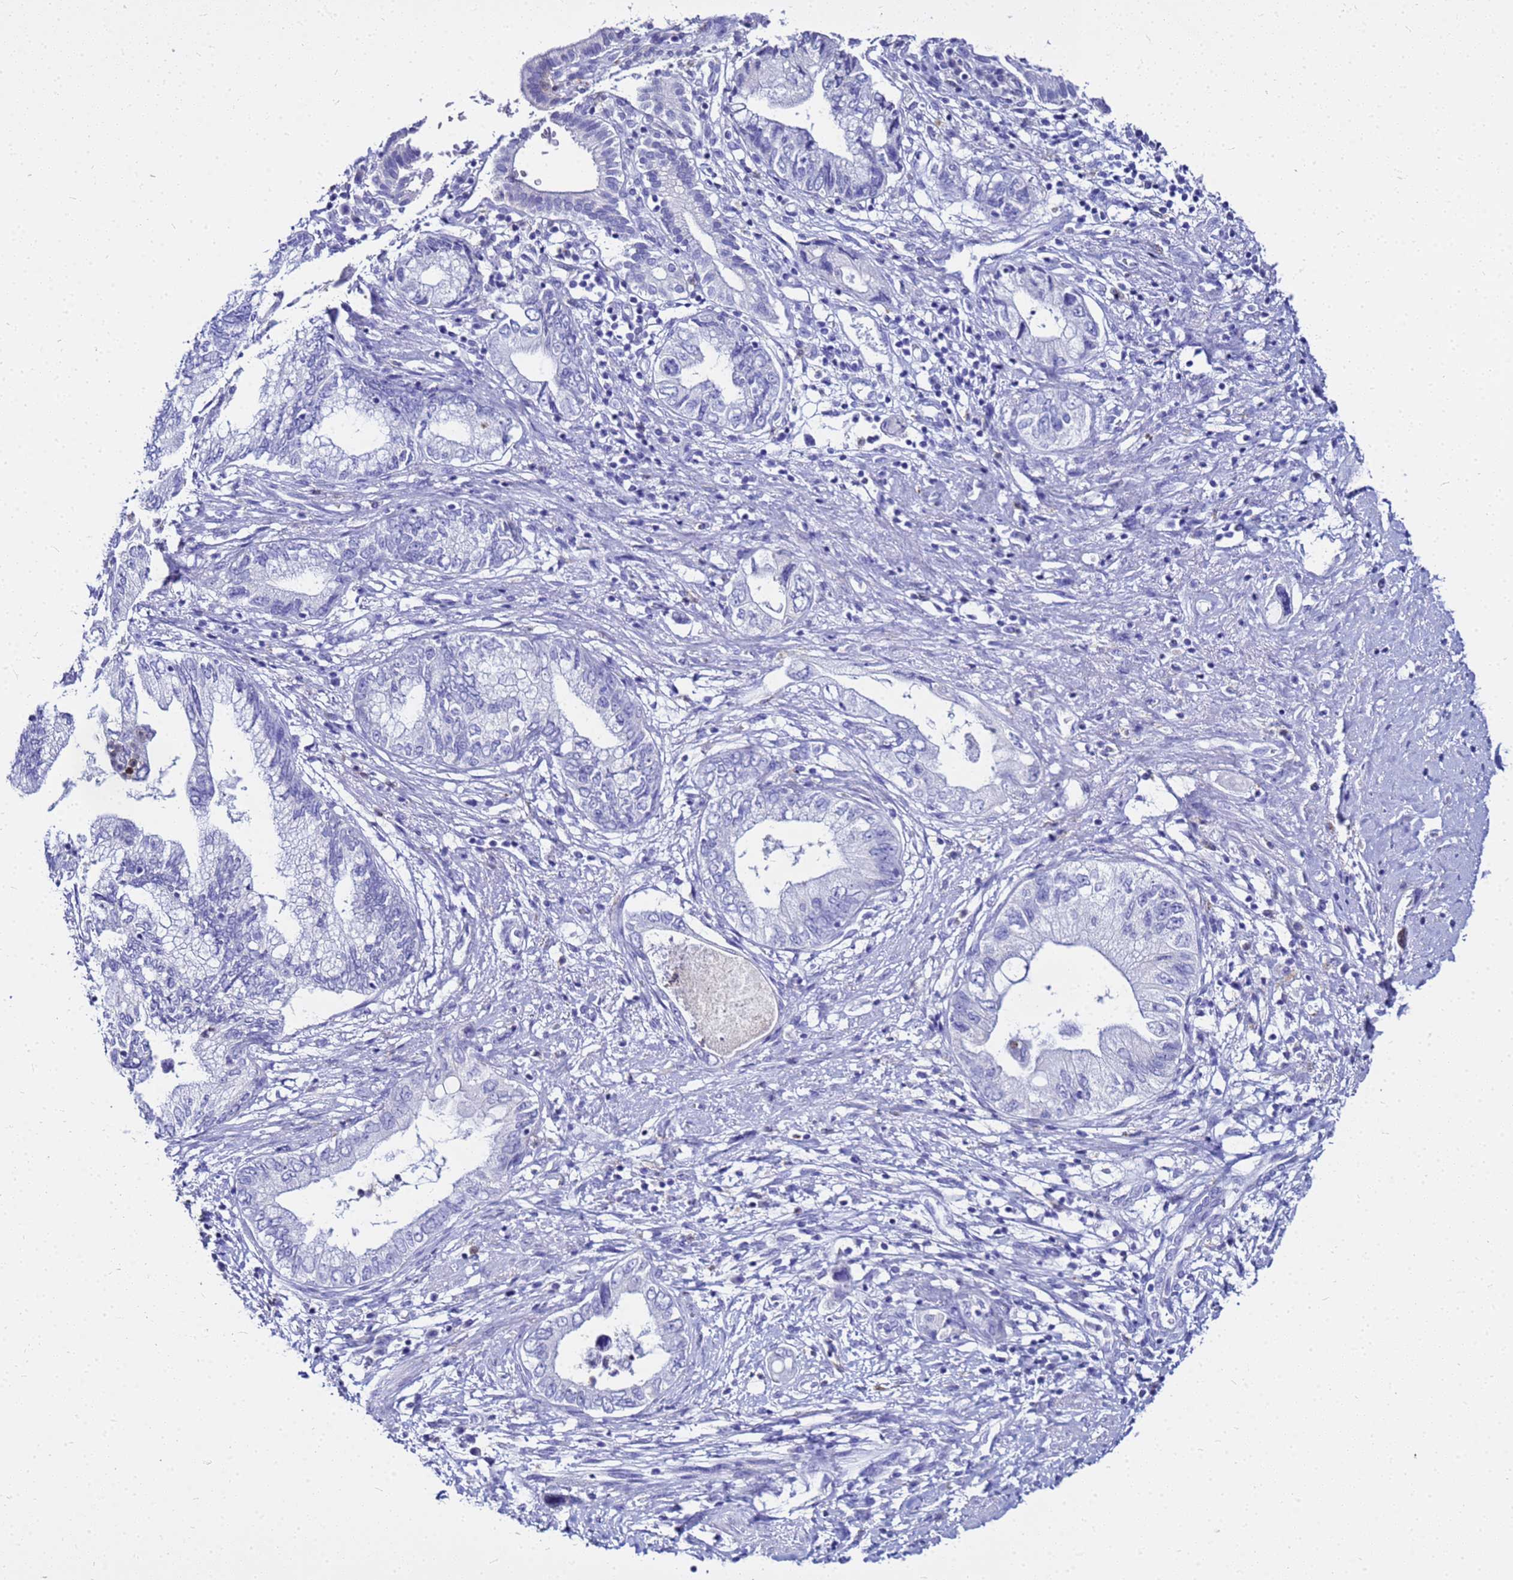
{"staining": {"intensity": "negative", "quantity": "none", "location": "none"}, "tissue": "pancreatic cancer", "cell_type": "Tumor cells", "image_type": "cancer", "snomed": [{"axis": "morphology", "description": "Adenocarcinoma, NOS"}, {"axis": "topography", "description": "Pancreas"}], "caption": "This micrograph is of adenocarcinoma (pancreatic) stained with immunohistochemistry (IHC) to label a protein in brown with the nuclei are counter-stained blue. There is no positivity in tumor cells.", "gene": "CSTA", "patient": {"sex": "female", "age": 73}}